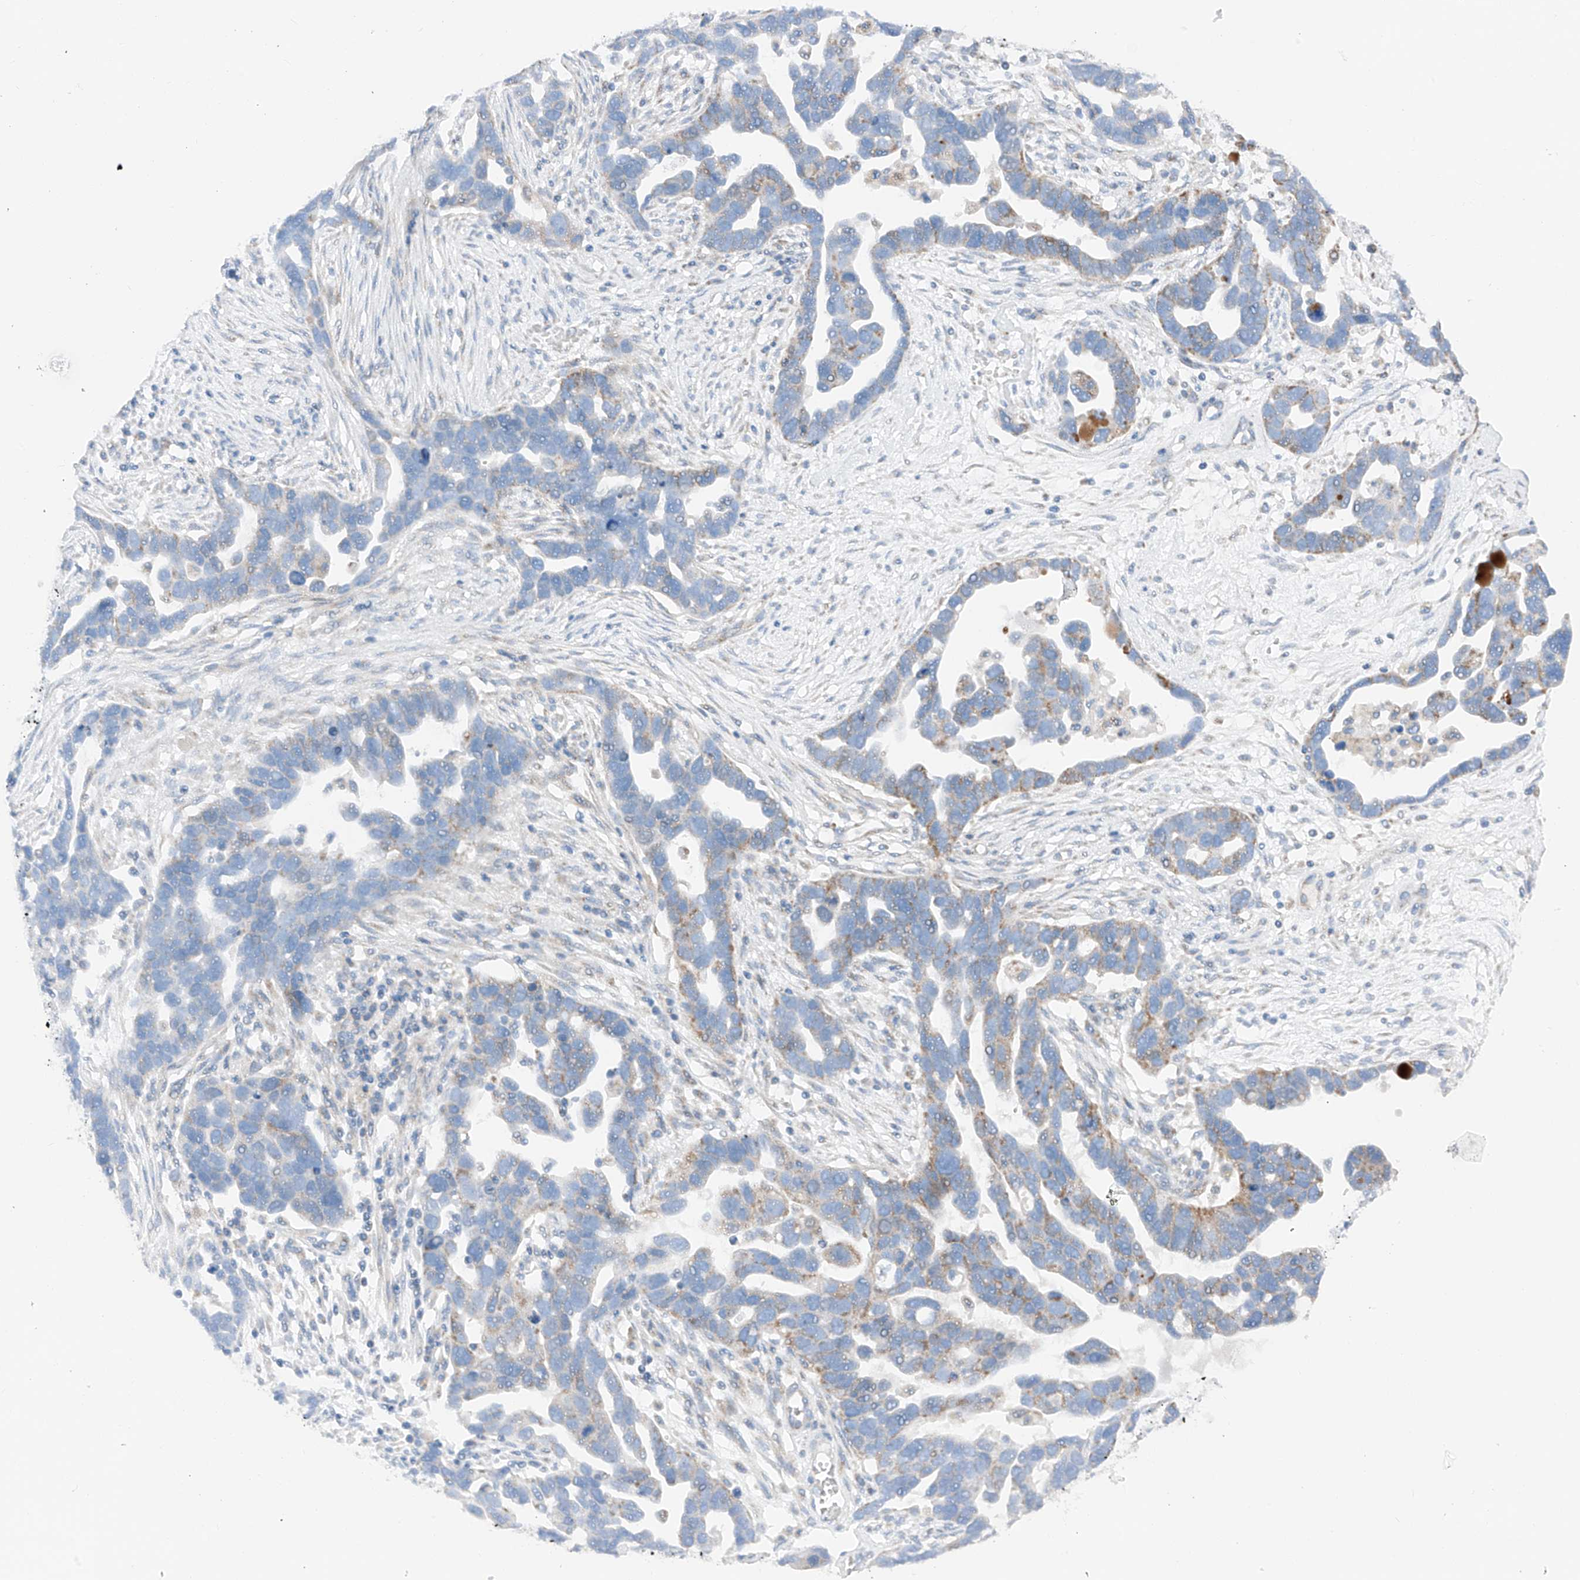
{"staining": {"intensity": "moderate", "quantity": "<25%", "location": "cytoplasmic/membranous"}, "tissue": "ovarian cancer", "cell_type": "Tumor cells", "image_type": "cancer", "snomed": [{"axis": "morphology", "description": "Cystadenocarcinoma, serous, NOS"}, {"axis": "topography", "description": "Ovary"}], "caption": "Serous cystadenocarcinoma (ovarian) stained with immunohistochemistry (IHC) exhibits moderate cytoplasmic/membranous expression in approximately <25% of tumor cells.", "gene": "MRAP", "patient": {"sex": "female", "age": 54}}